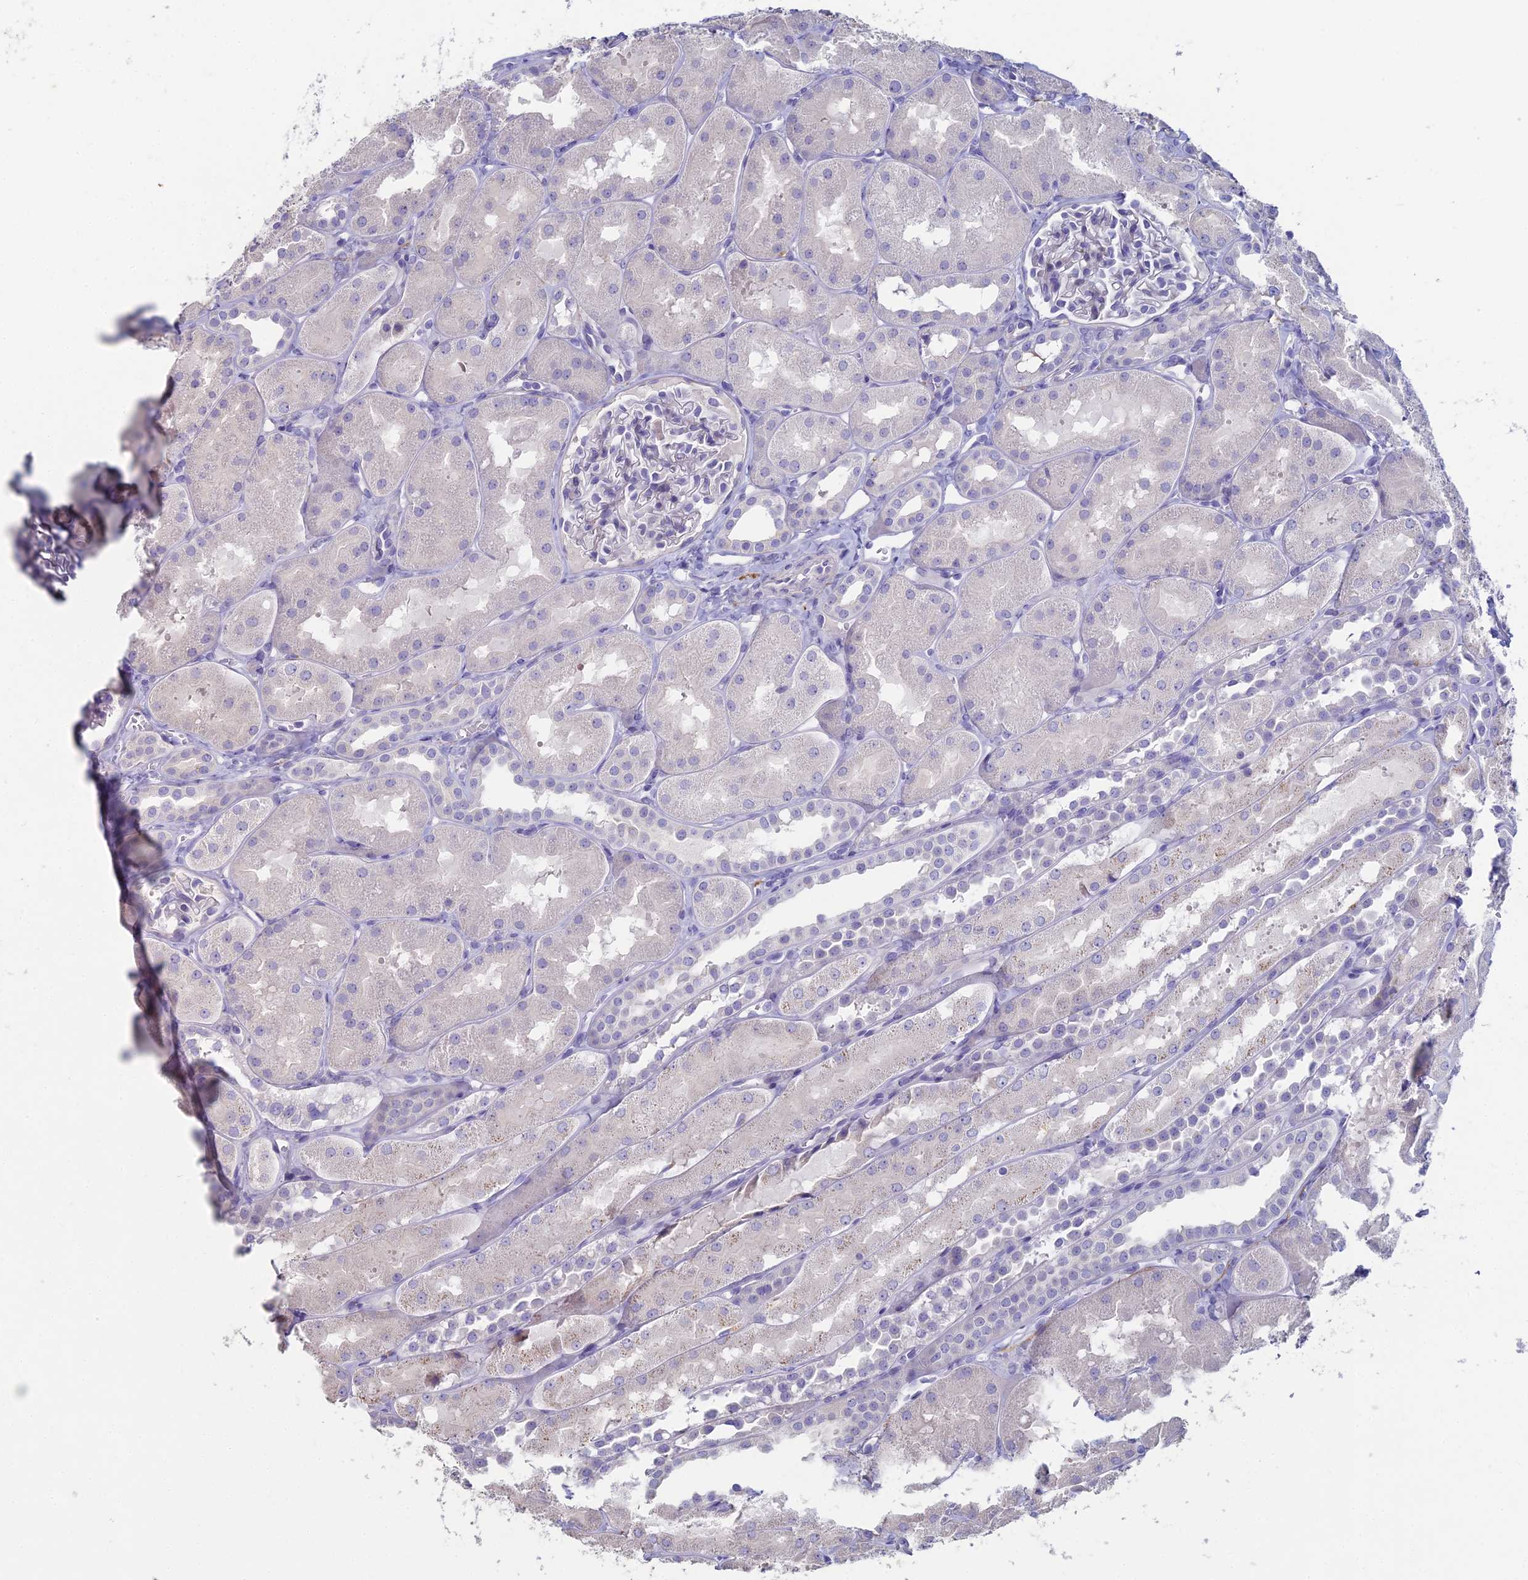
{"staining": {"intensity": "negative", "quantity": "none", "location": "none"}, "tissue": "kidney", "cell_type": "Cells in glomeruli", "image_type": "normal", "snomed": [{"axis": "morphology", "description": "Normal tissue, NOS"}, {"axis": "topography", "description": "Kidney"}, {"axis": "topography", "description": "Urinary bladder"}], "caption": "This is an immunohistochemistry photomicrograph of unremarkable human kidney. There is no staining in cells in glomeruli.", "gene": "NCAM1", "patient": {"sex": "male", "age": 16}}